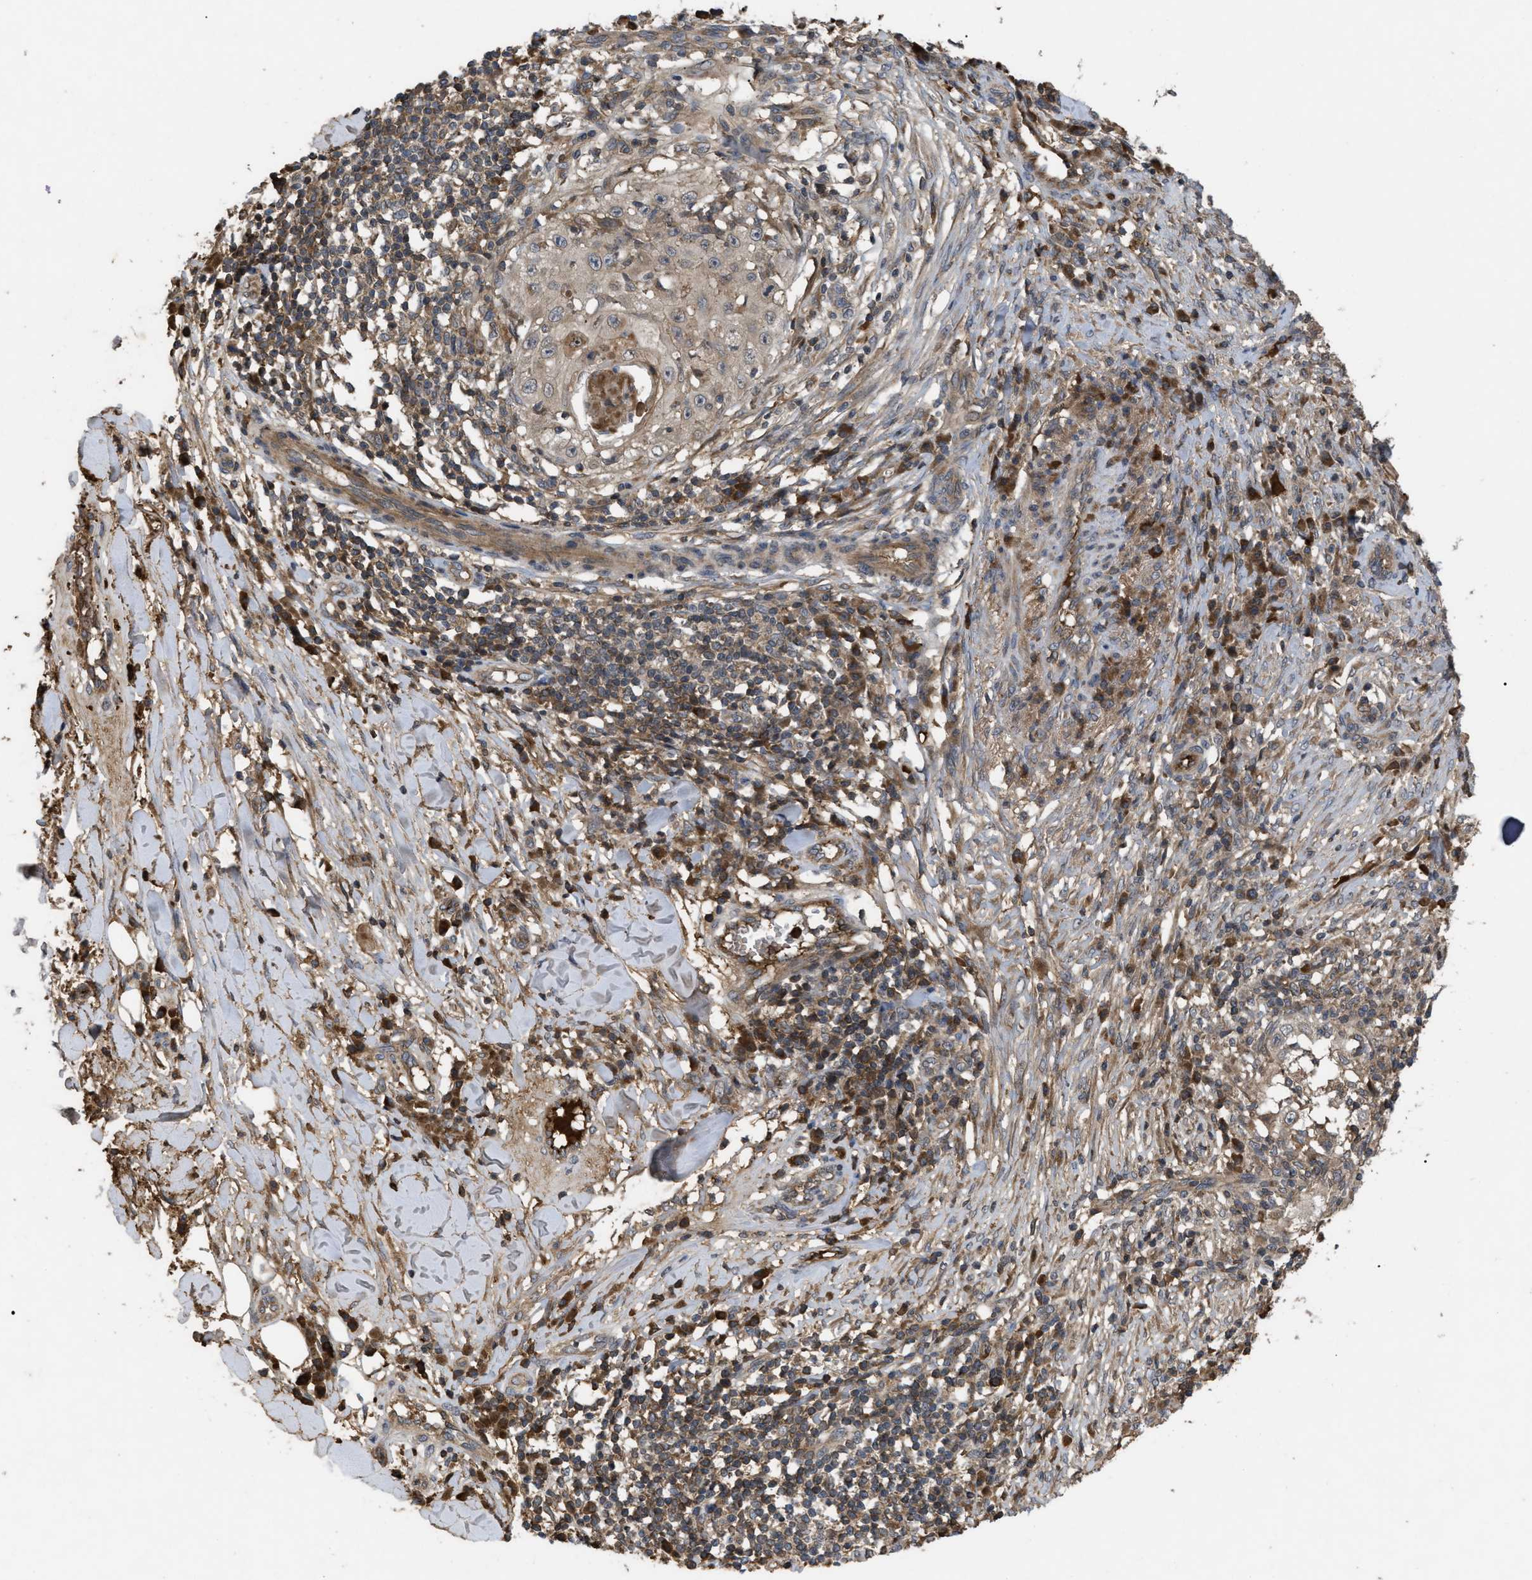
{"staining": {"intensity": "weak", "quantity": ">75%", "location": "cytoplasmic/membranous"}, "tissue": "skin cancer", "cell_type": "Tumor cells", "image_type": "cancer", "snomed": [{"axis": "morphology", "description": "Squamous cell carcinoma, NOS"}, {"axis": "topography", "description": "Skin"}], "caption": "The image reveals staining of squamous cell carcinoma (skin), revealing weak cytoplasmic/membranous protein positivity (brown color) within tumor cells.", "gene": "RAB2A", "patient": {"sex": "male", "age": 86}}